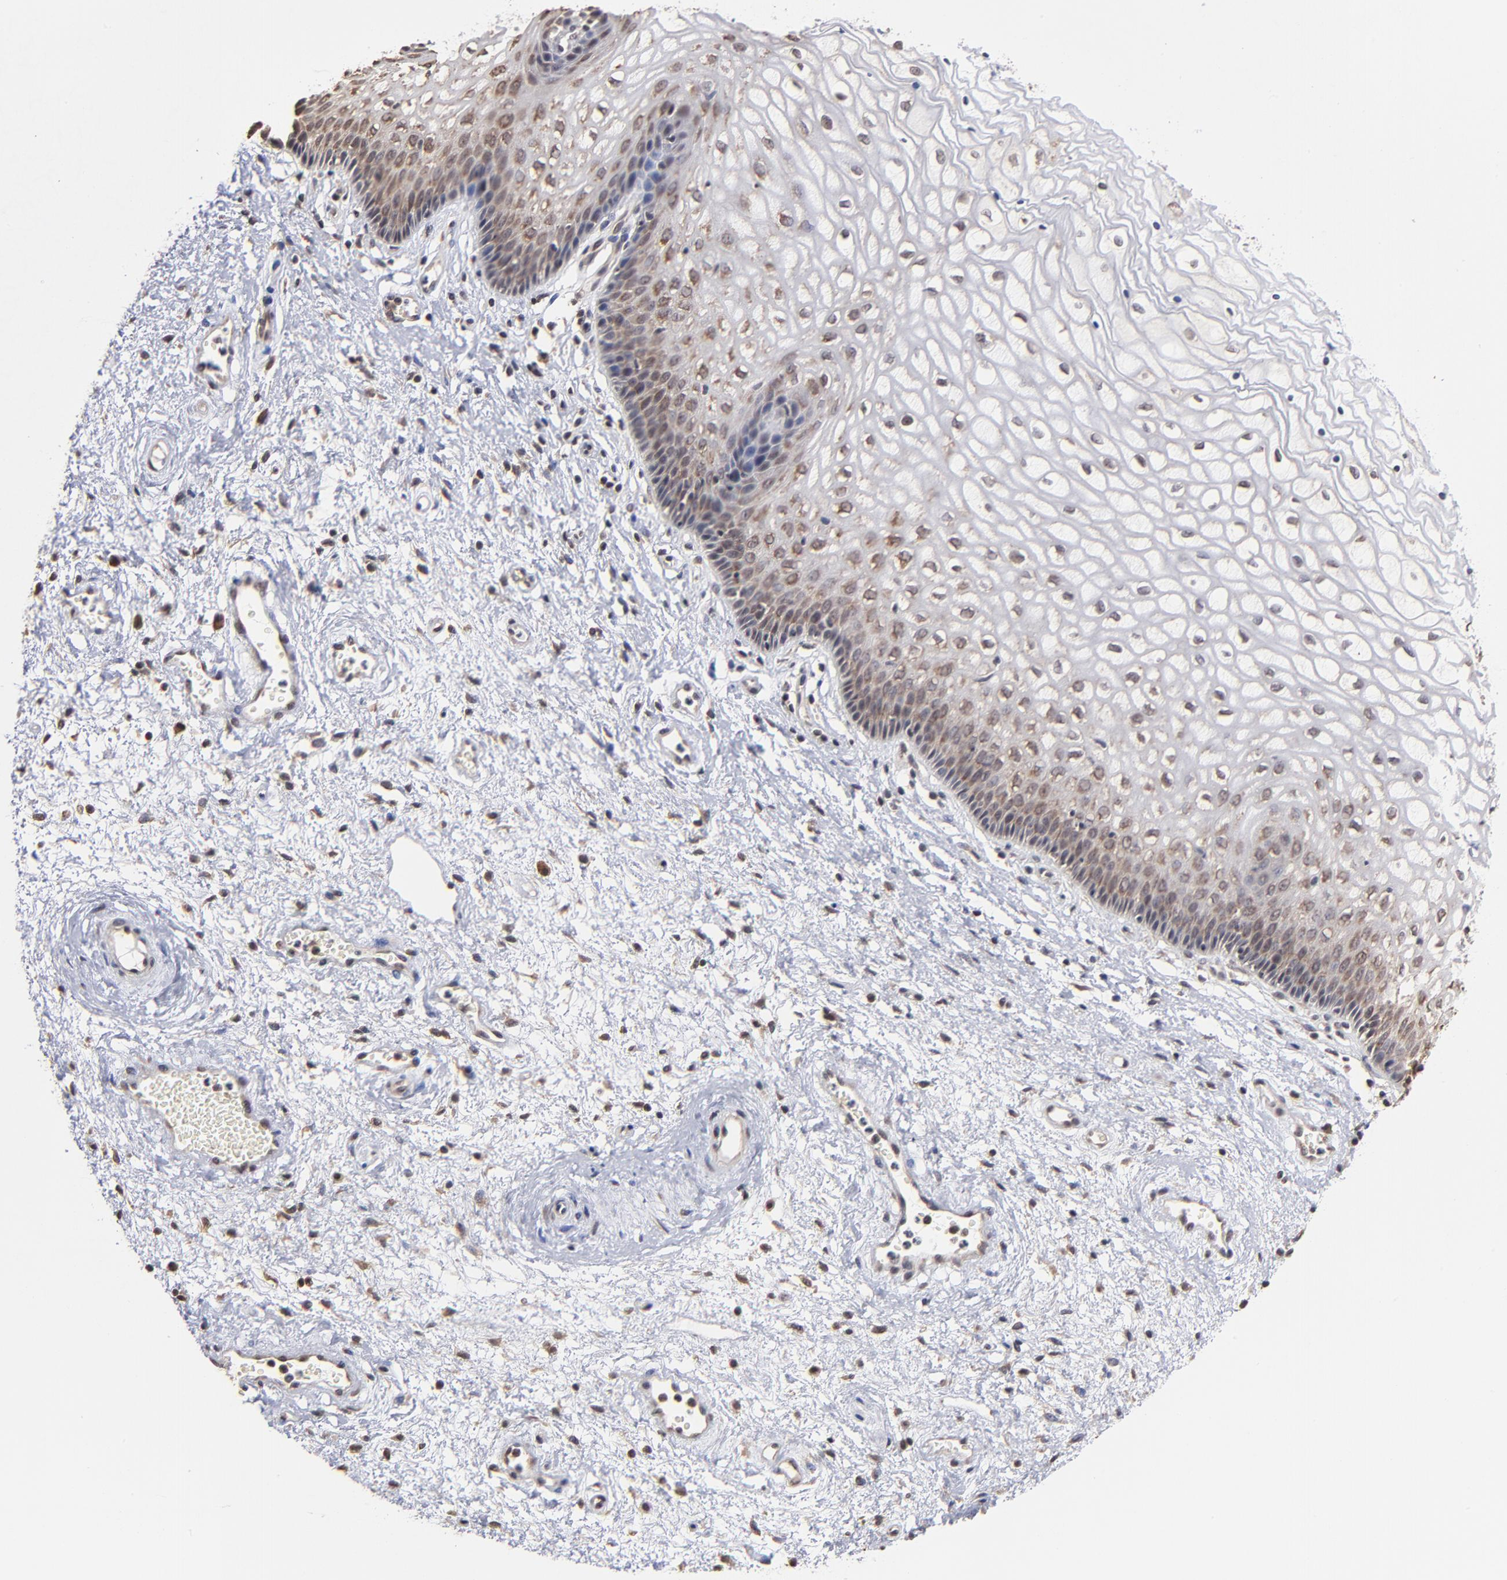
{"staining": {"intensity": "moderate", "quantity": "25%-75%", "location": "nuclear"}, "tissue": "vagina", "cell_type": "Squamous epithelial cells", "image_type": "normal", "snomed": [{"axis": "morphology", "description": "Normal tissue, NOS"}, {"axis": "topography", "description": "Vagina"}], "caption": "Protein analysis of normal vagina displays moderate nuclear staining in about 25%-75% of squamous epithelial cells. Using DAB (3,3'-diaminobenzidine) (brown) and hematoxylin (blue) stains, captured at high magnification using brightfield microscopy.", "gene": "BRPF1", "patient": {"sex": "female", "age": 34}}